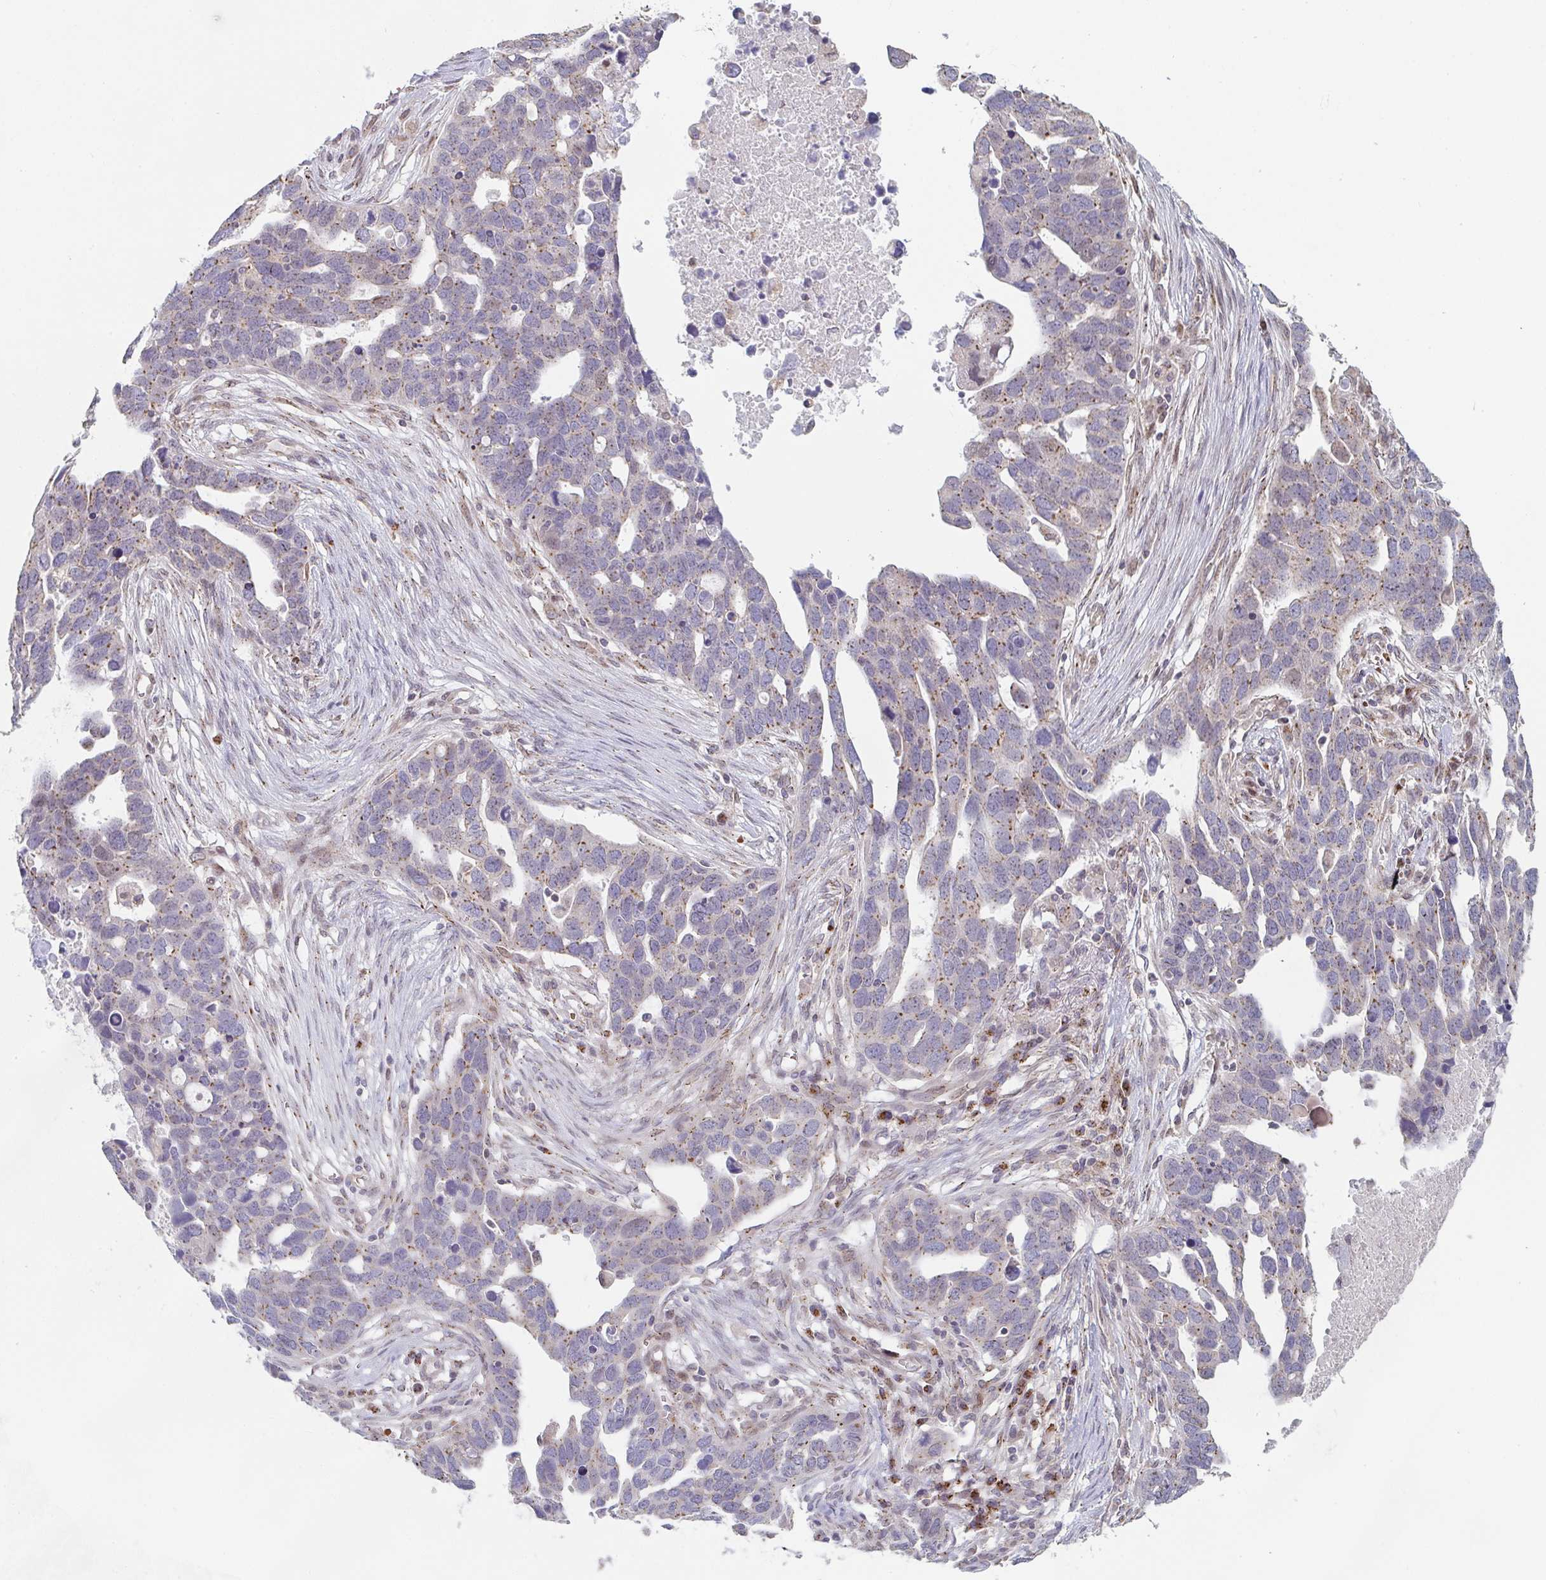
{"staining": {"intensity": "moderate", "quantity": ">75%", "location": "cytoplasmic/membranous"}, "tissue": "ovarian cancer", "cell_type": "Tumor cells", "image_type": "cancer", "snomed": [{"axis": "morphology", "description": "Cystadenocarcinoma, serous, NOS"}, {"axis": "topography", "description": "Ovary"}], "caption": "Immunohistochemical staining of serous cystadenocarcinoma (ovarian) reveals moderate cytoplasmic/membranous protein expression in approximately >75% of tumor cells. The protein of interest is shown in brown color, while the nuclei are stained blue.", "gene": "ZNF526", "patient": {"sex": "female", "age": 54}}